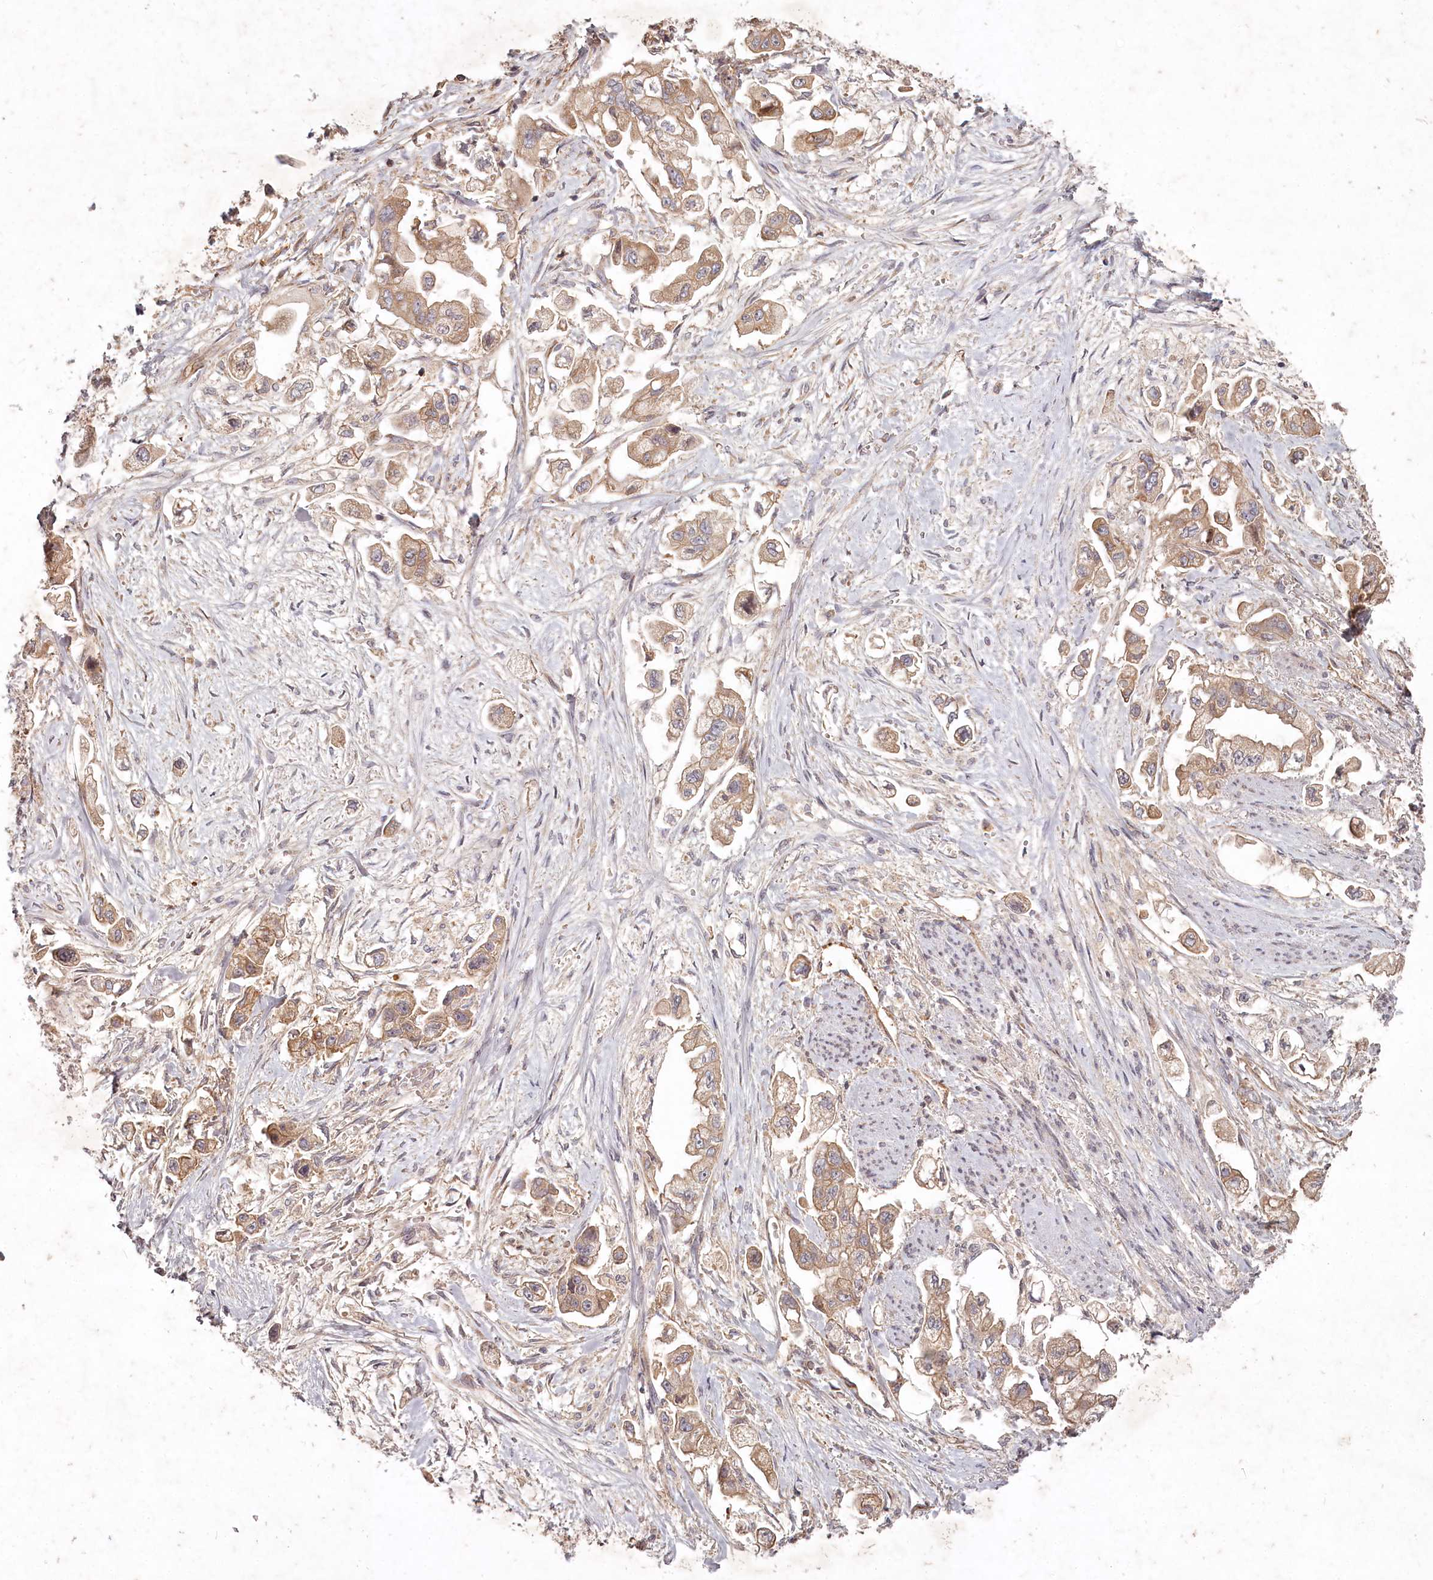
{"staining": {"intensity": "moderate", "quantity": ">75%", "location": "cytoplasmic/membranous"}, "tissue": "stomach cancer", "cell_type": "Tumor cells", "image_type": "cancer", "snomed": [{"axis": "morphology", "description": "Adenocarcinoma, NOS"}, {"axis": "topography", "description": "Stomach"}], "caption": "Stomach cancer stained with a protein marker reveals moderate staining in tumor cells.", "gene": "TMIE", "patient": {"sex": "male", "age": 62}}